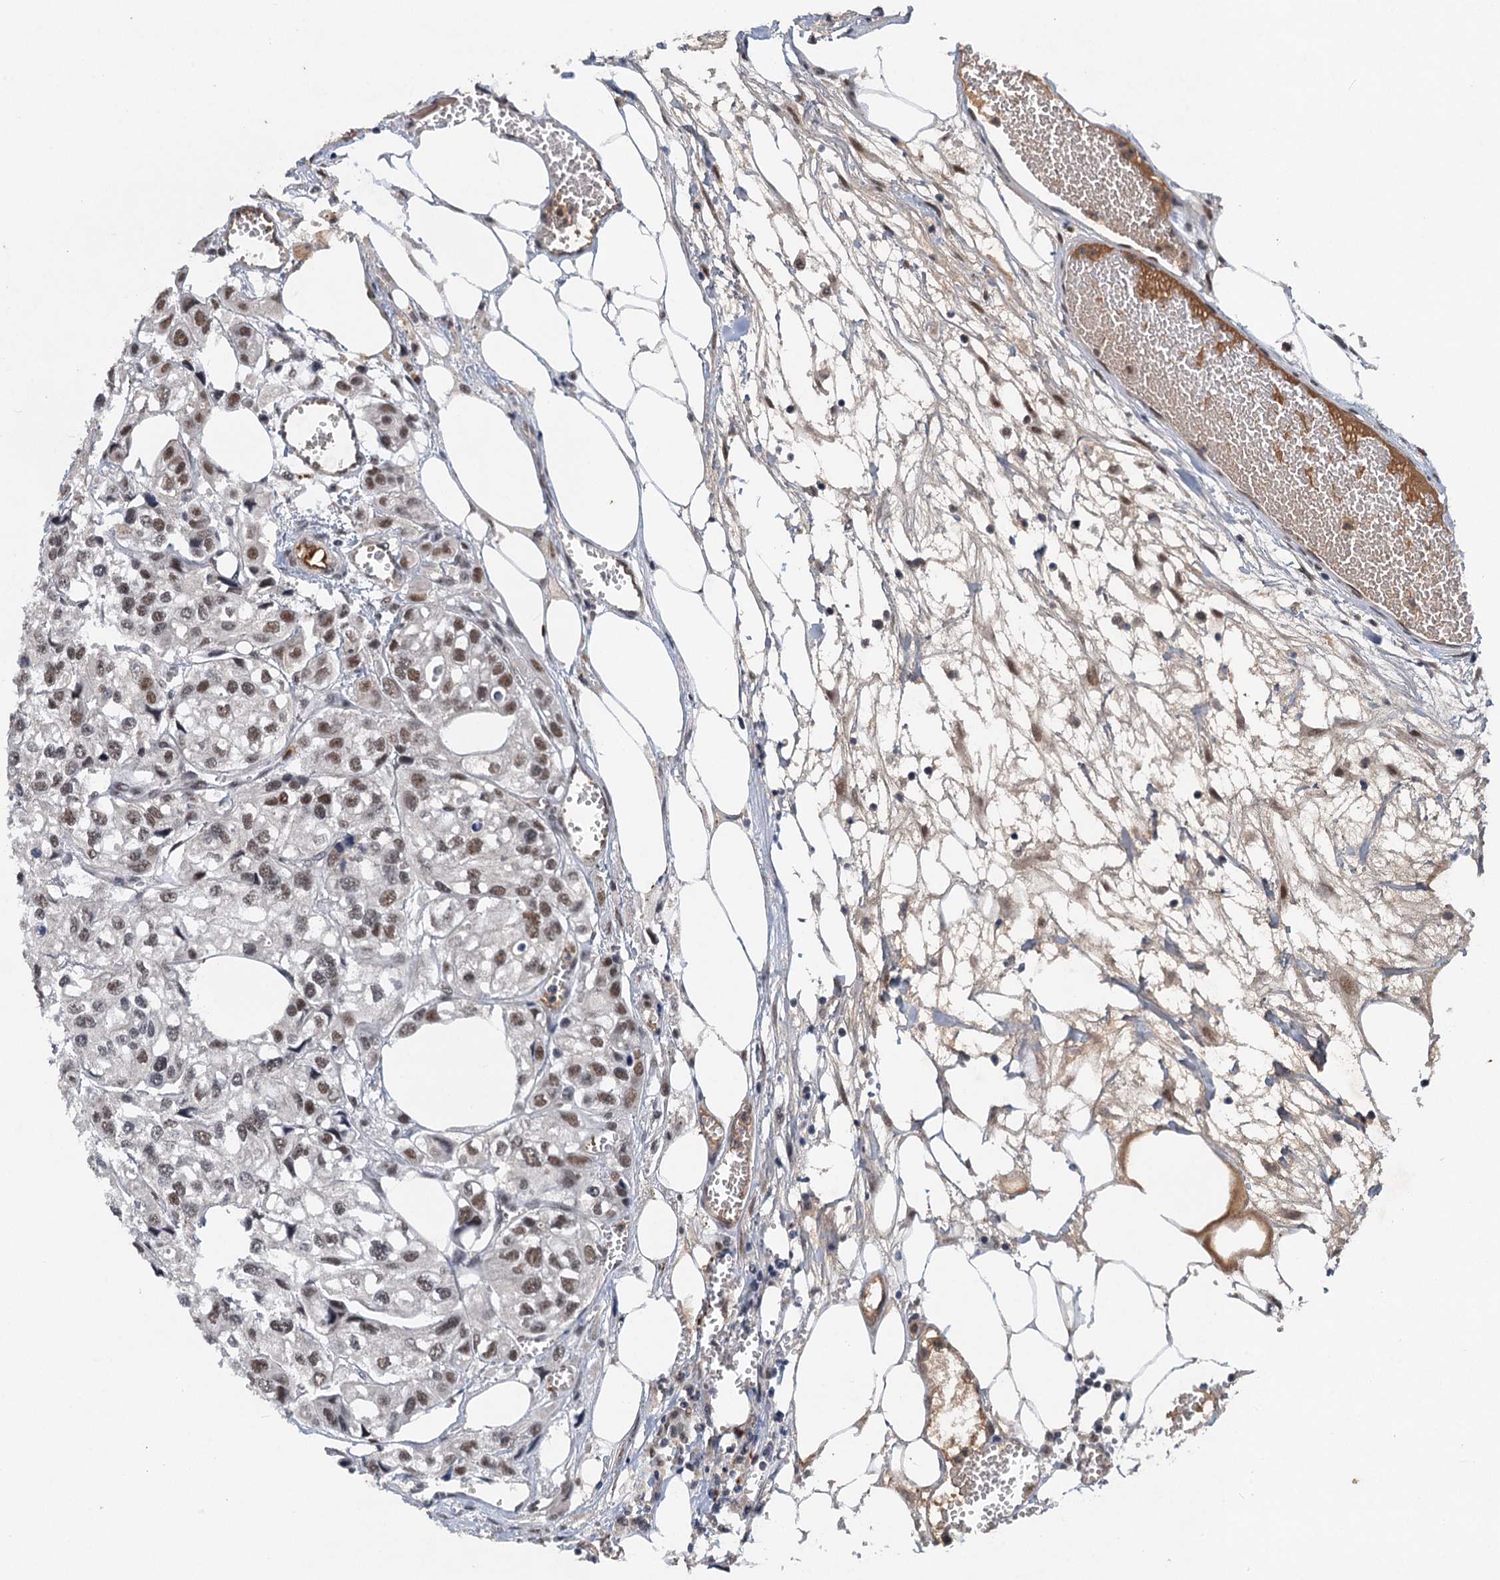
{"staining": {"intensity": "moderate", "quantity": ">75%", "location": "nuclear"}, "tissue": "urothelial cancer", "cell_type": "Tumor cells", "image_type": "cancer", "snomed": [{"axis": "morphology", "description": "Urothelial carcinoma, High grade"}, {"axis": "topography", "description": "Urinary bladder"}], "caption": "Immunohistochemistry (IHC) micrograph of high-grade urothelial carcinoma stained for a protein (brown), which shows medium levels of moderate nuclear positivity in approximately >75% of tumor cells.", "gene": "CSTF3", "patient": {"sex": "male", "age": 67}}